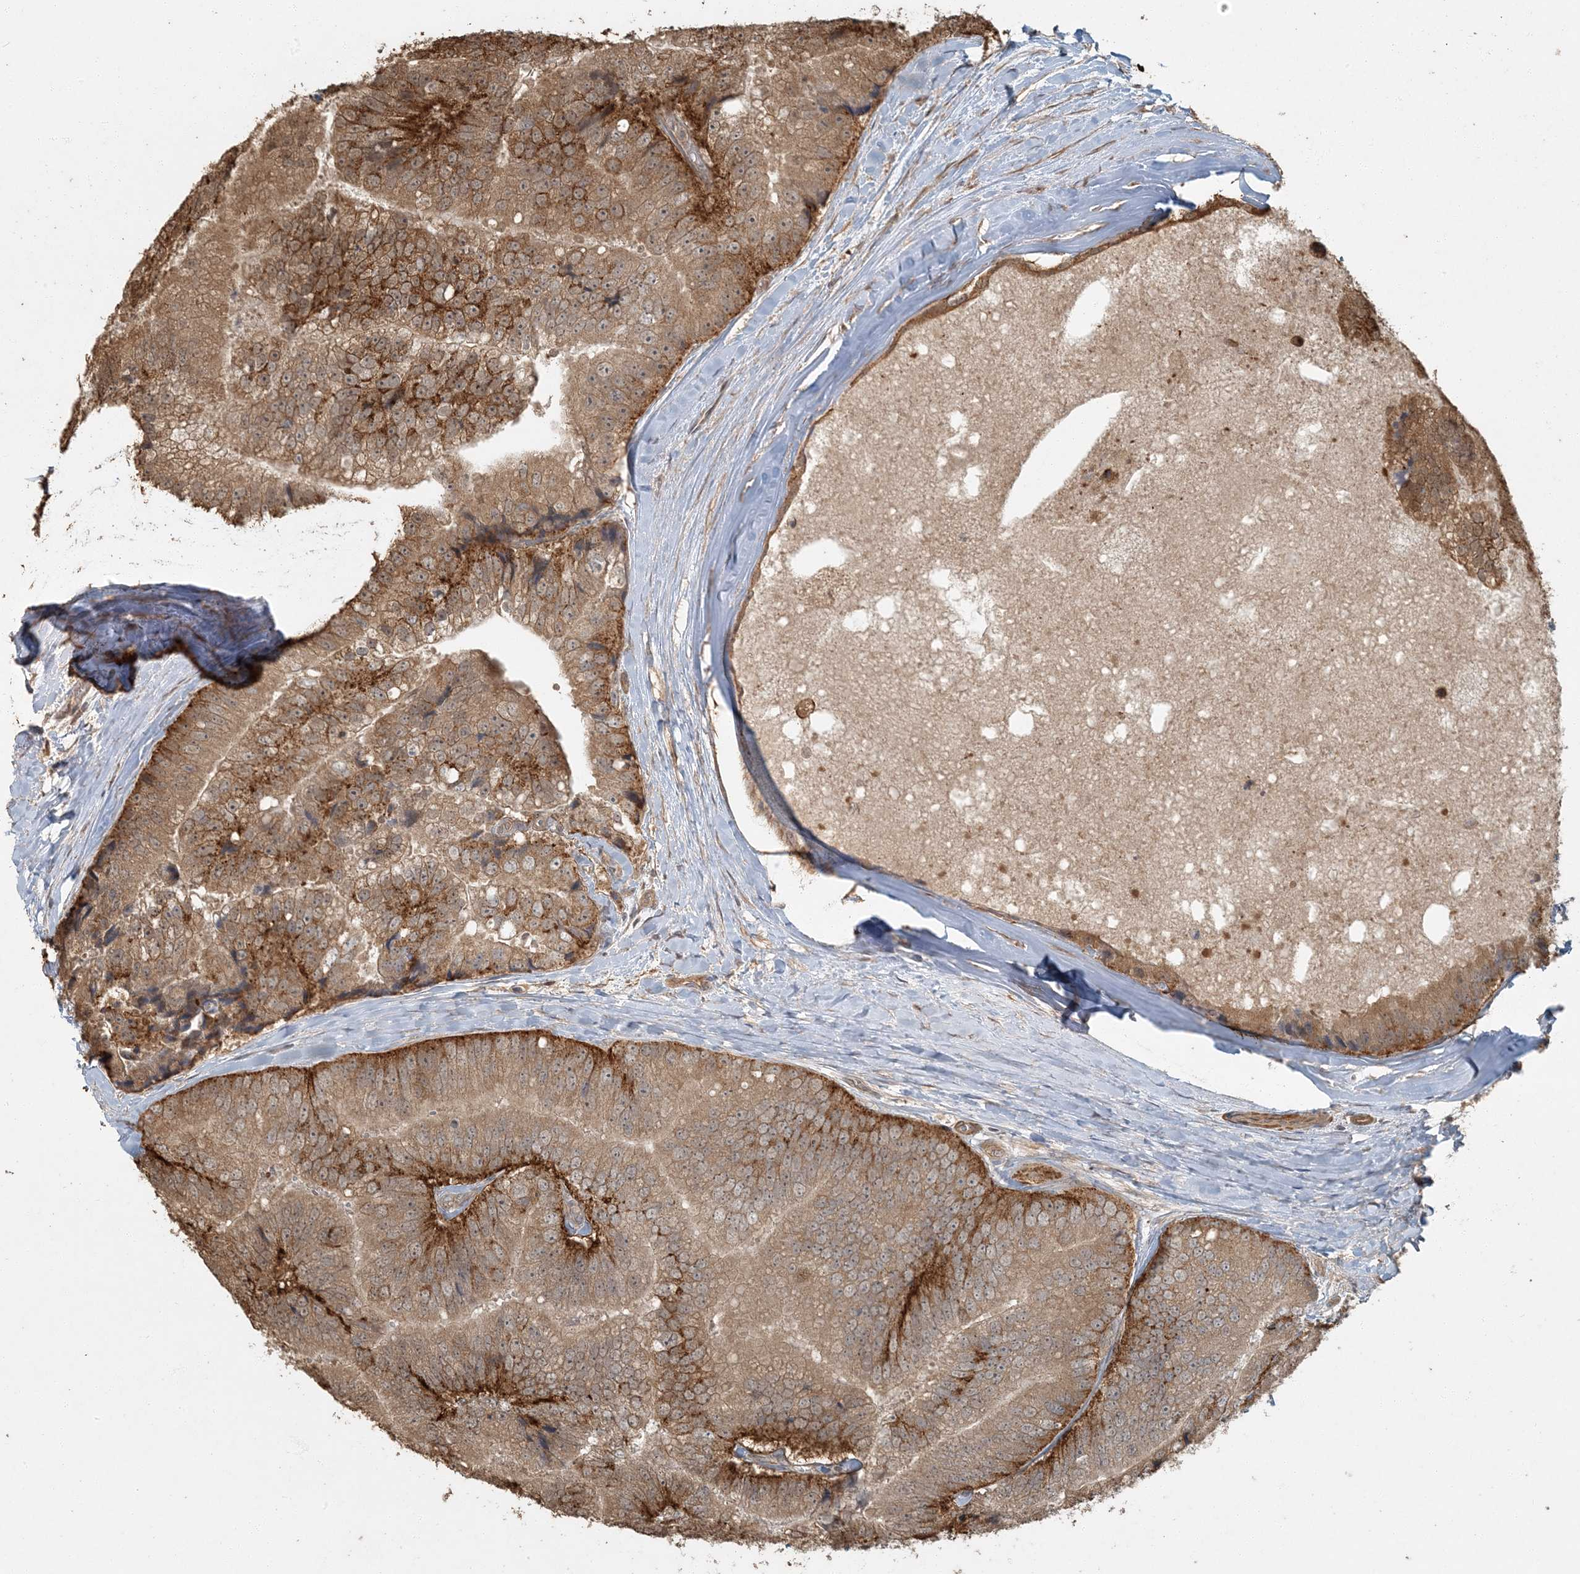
{"staining": {"intensity": "moderate", "quantity": ">75%", "location": "cytoplasmic/membranous"}, "tissue": "prostate cancer", "cell_type": "Tumor cells", "image_type": "cancer", "snomed": [{"axis": "morphology", "description": "Adenocarcinoma, High grade"}, {"axis": "topography", "description": "Prostate"}], "caption": "Prostate cancer (adenocarcinoma (high-grade)) stained with IHC displays moderate cytoplasmic/membranous expression in approximately >75% of tumor cells.", "gene": "AK9", "patient": {"sex": "male", "age": 70}}